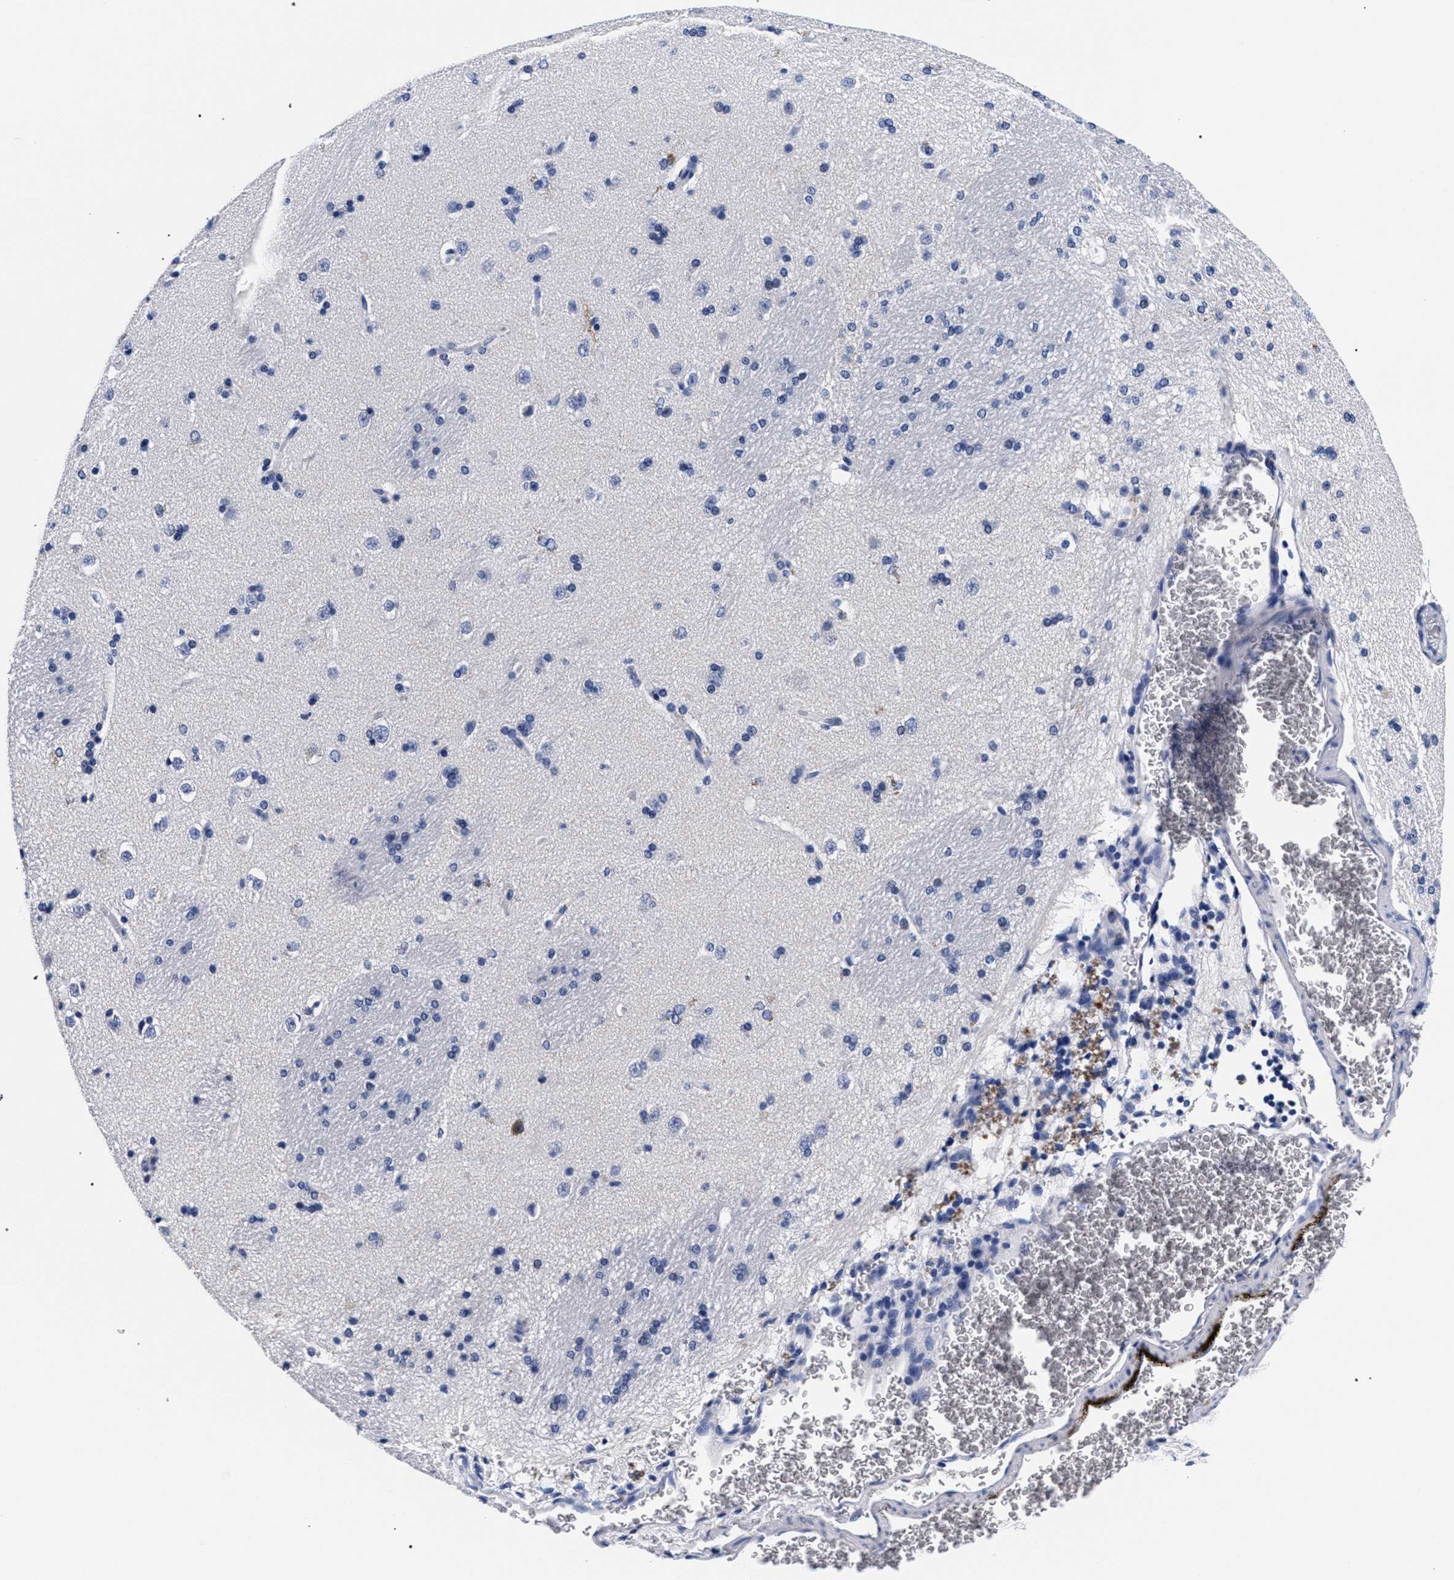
{"staining": {"intensity": "negative", "quantity": "none", "location": "none"}, "tissue": "caudate", "cell_type": "Glial cells", "image_type": "normal", "snomed": [{"axis": "morphology", "description": "Normal tissue, NOS"}, {"axis": "topography", "description": "Lateral ventricle wall"}], "caption": "Immunohistochemistry of benign caudate reveals no expression in glial cells. (Stains: DAB immunohistochemistry (IHC) with hematoxylin counter stain, Microscopy: brightfield microscopy at high magnification).", "gene": "RAB3B", "patient": {"sex": "female", "age": 19}}